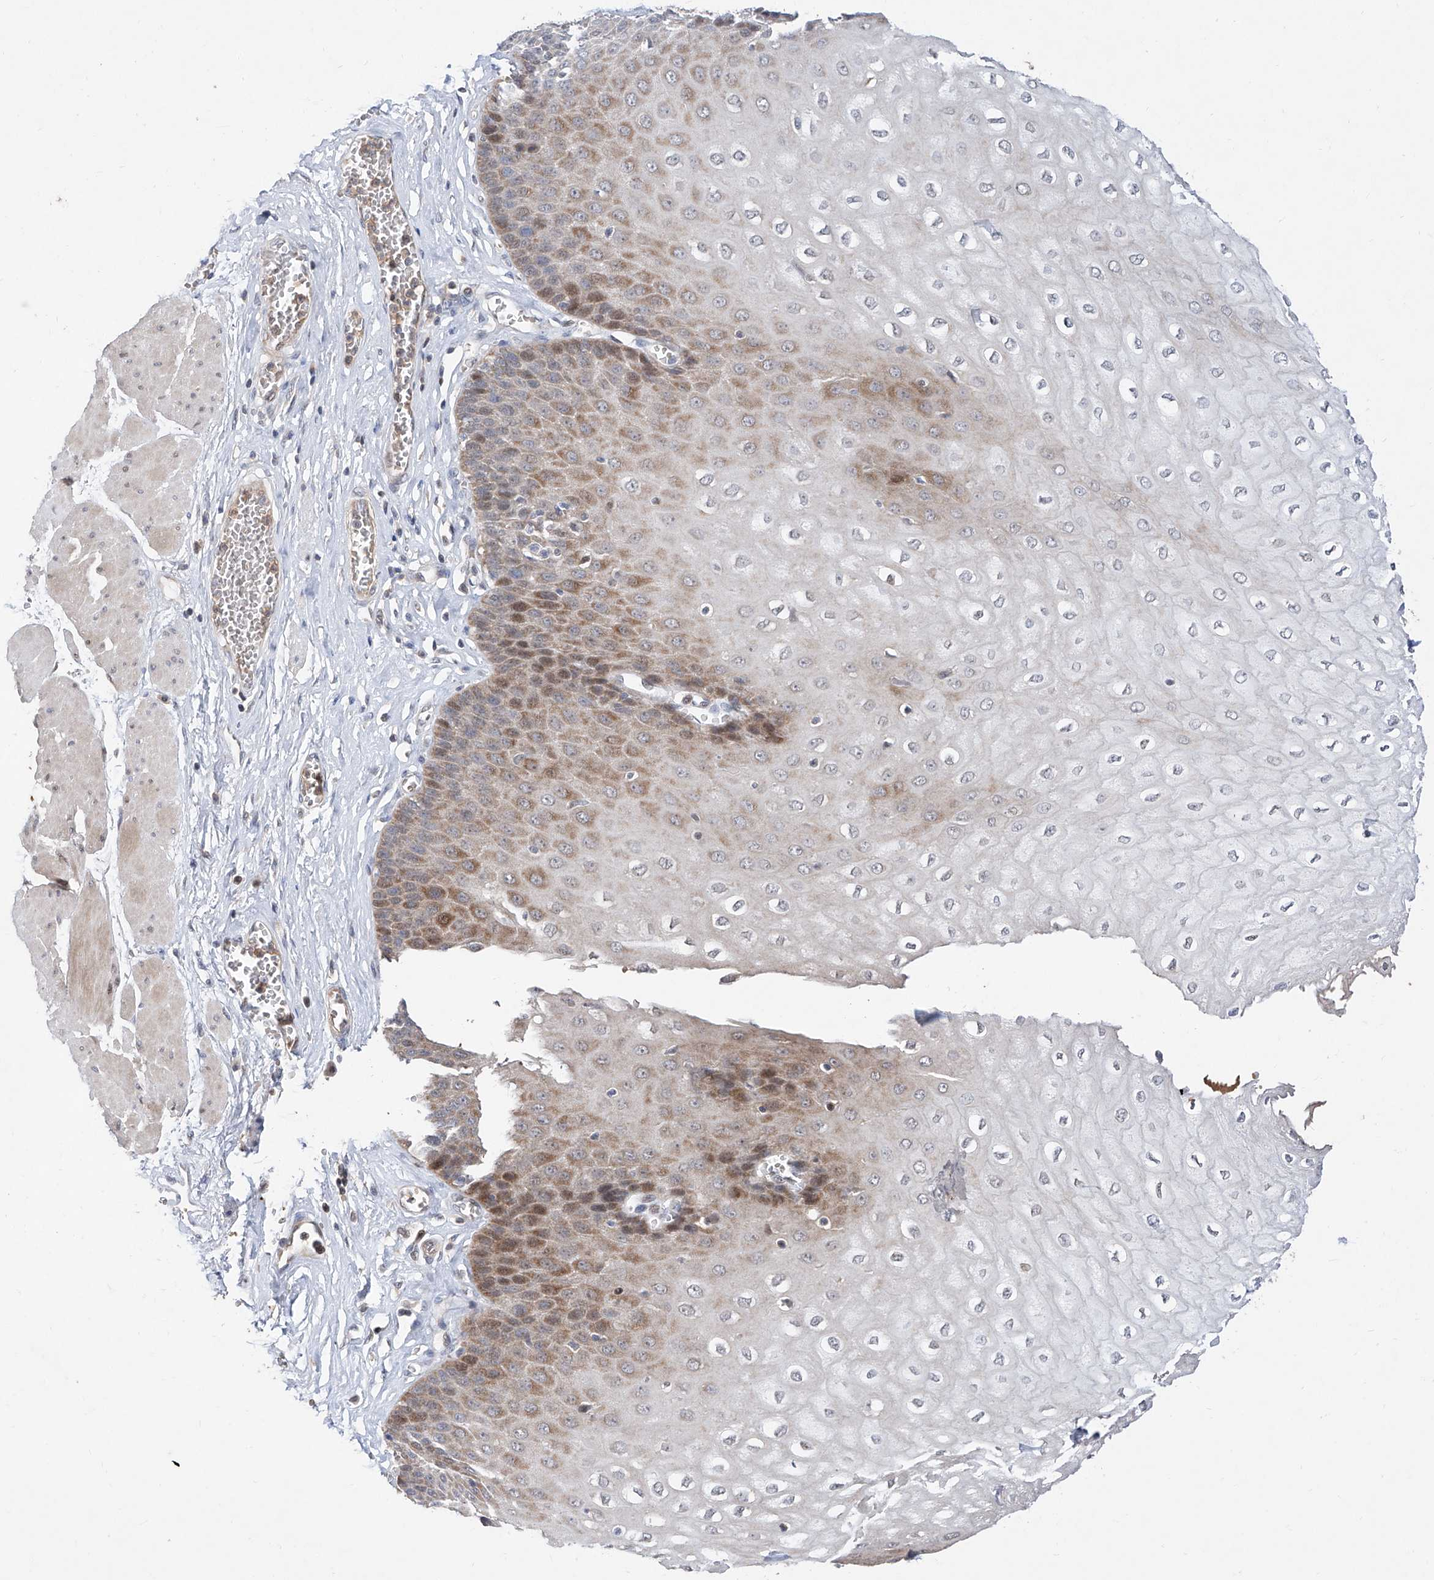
{"staining": {"intensity": "moderate", "quantity": "25%-75%", "location": "cytoplasmic/membranous,nuclear"}, "tissue": "esophagus", "cell_type": "Squamous epithelial cells", "image_type": "normal", "snomed": [{"axis": "morphology", "description": "Normal tissue, NOS"}, {"axis": "topography", "description": "Esophagus"}], "caption": "About 25%-75% of squamous epithelial cells in benign human esophagus exhibit moderate cytoplasmic/membranous,nuclear protein positivity as visualized by brown immunohistochemical staining.", "gene": "FUCA2", "patient": {"sex": "male", "age": 60}}